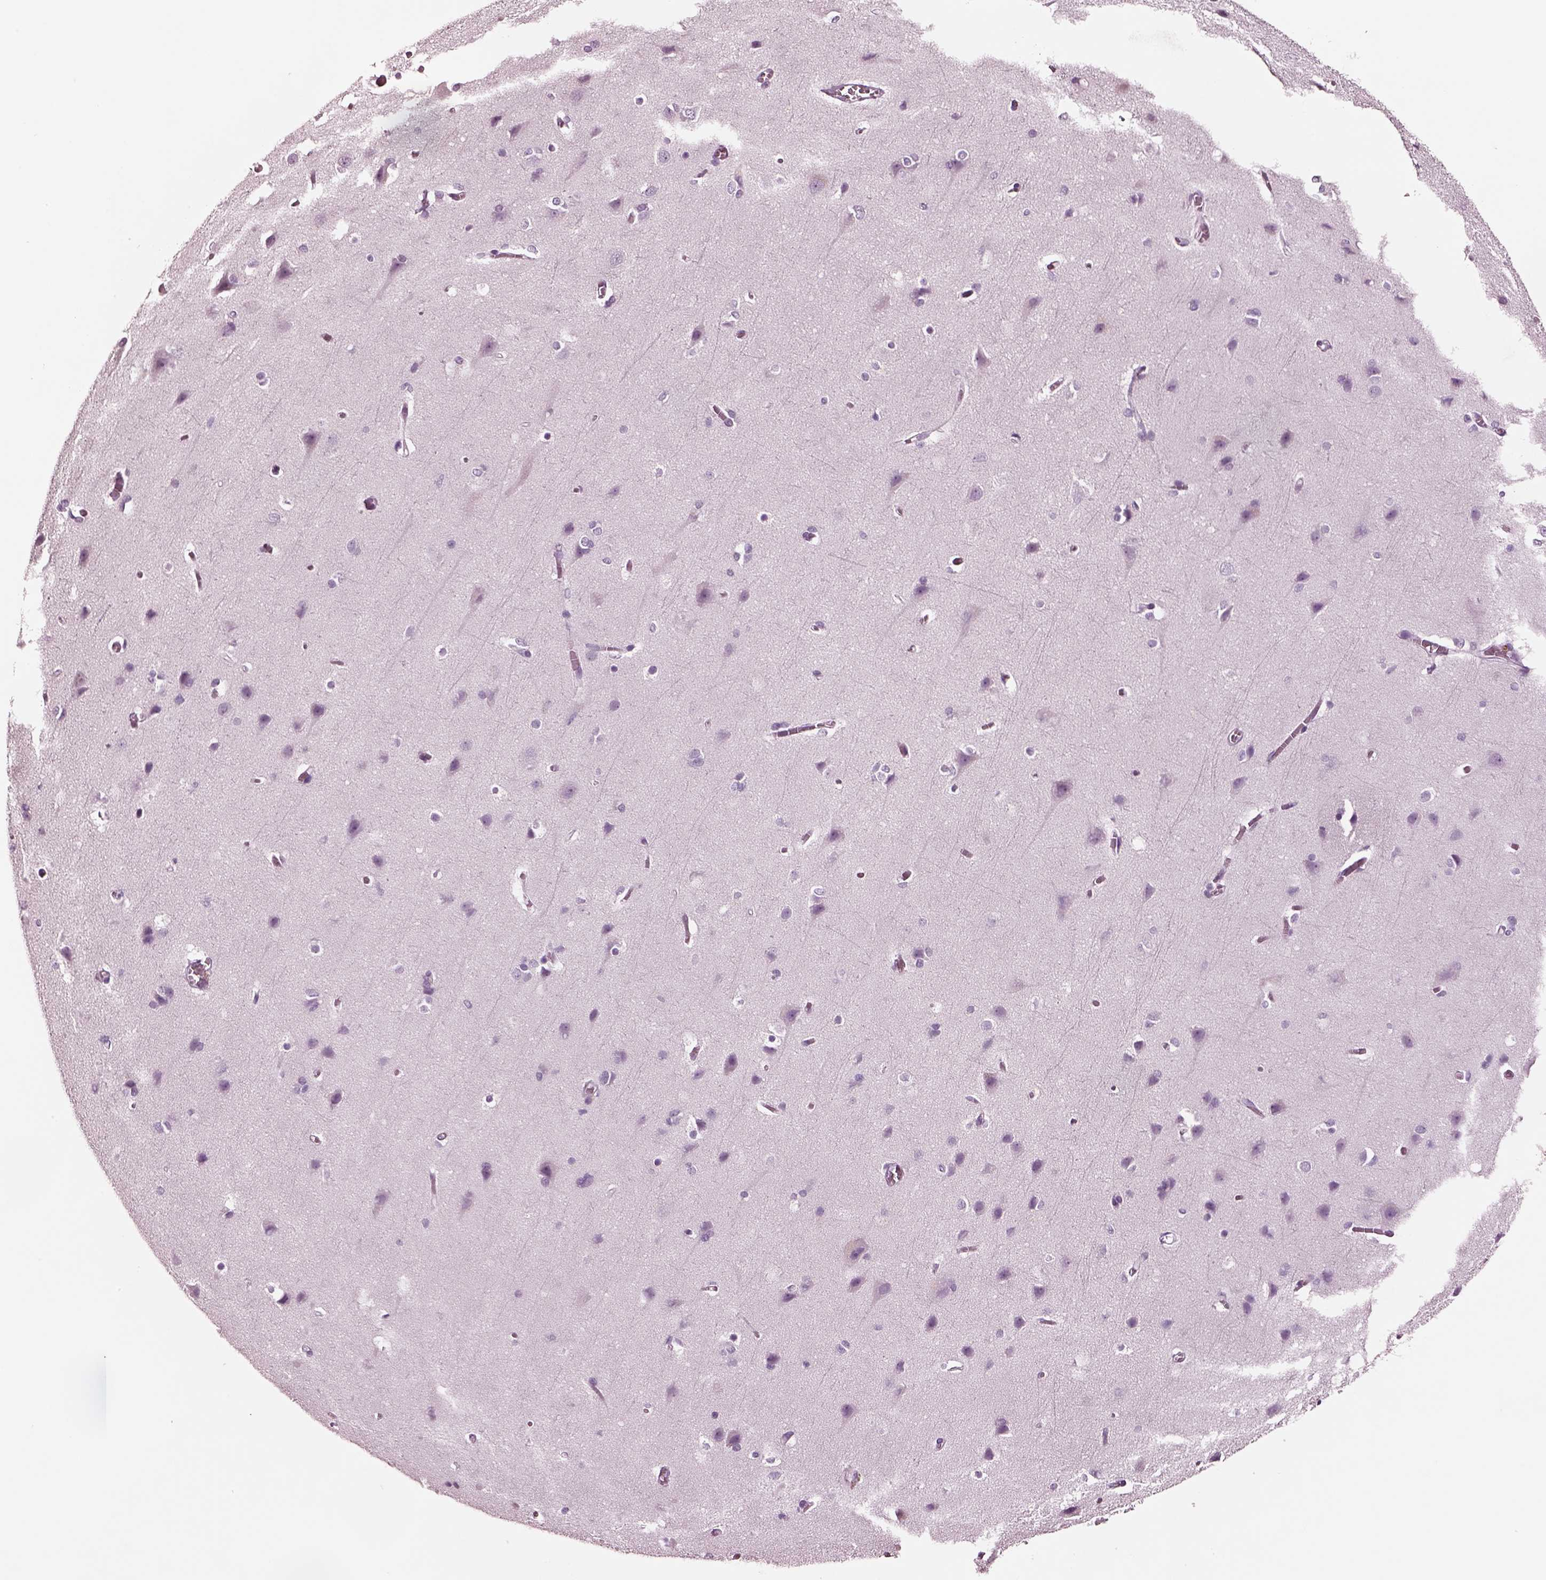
{"staining": {"intensity": "negative", "quantity": "none", "location": "none"}, "tissue": "cerebral cortex", "cell_type": "Endothelial cells", "image_type": "normal", "snomed": [{"axis": "morphology", "description": "Normal tissue, NOS"}, {"axis": "topography", "description": "Cerebral cortex"}], "caption": "High magnification brightfield microscopy of benign cerebral cortex stained with DAB (3,3'-diaminobenzidine) (brown) and counterstained with hematoxylin (blue): endothelial cells show no significant staining. (Stains: DAB (3,3'-diaminobenzidine) immunohistochemistry with hematoxylin counter stain, Microscopy: brightfield microscopy at high magnification).", "gene": "NMRK2", "patient": {"sex": "male", "age": 37}}